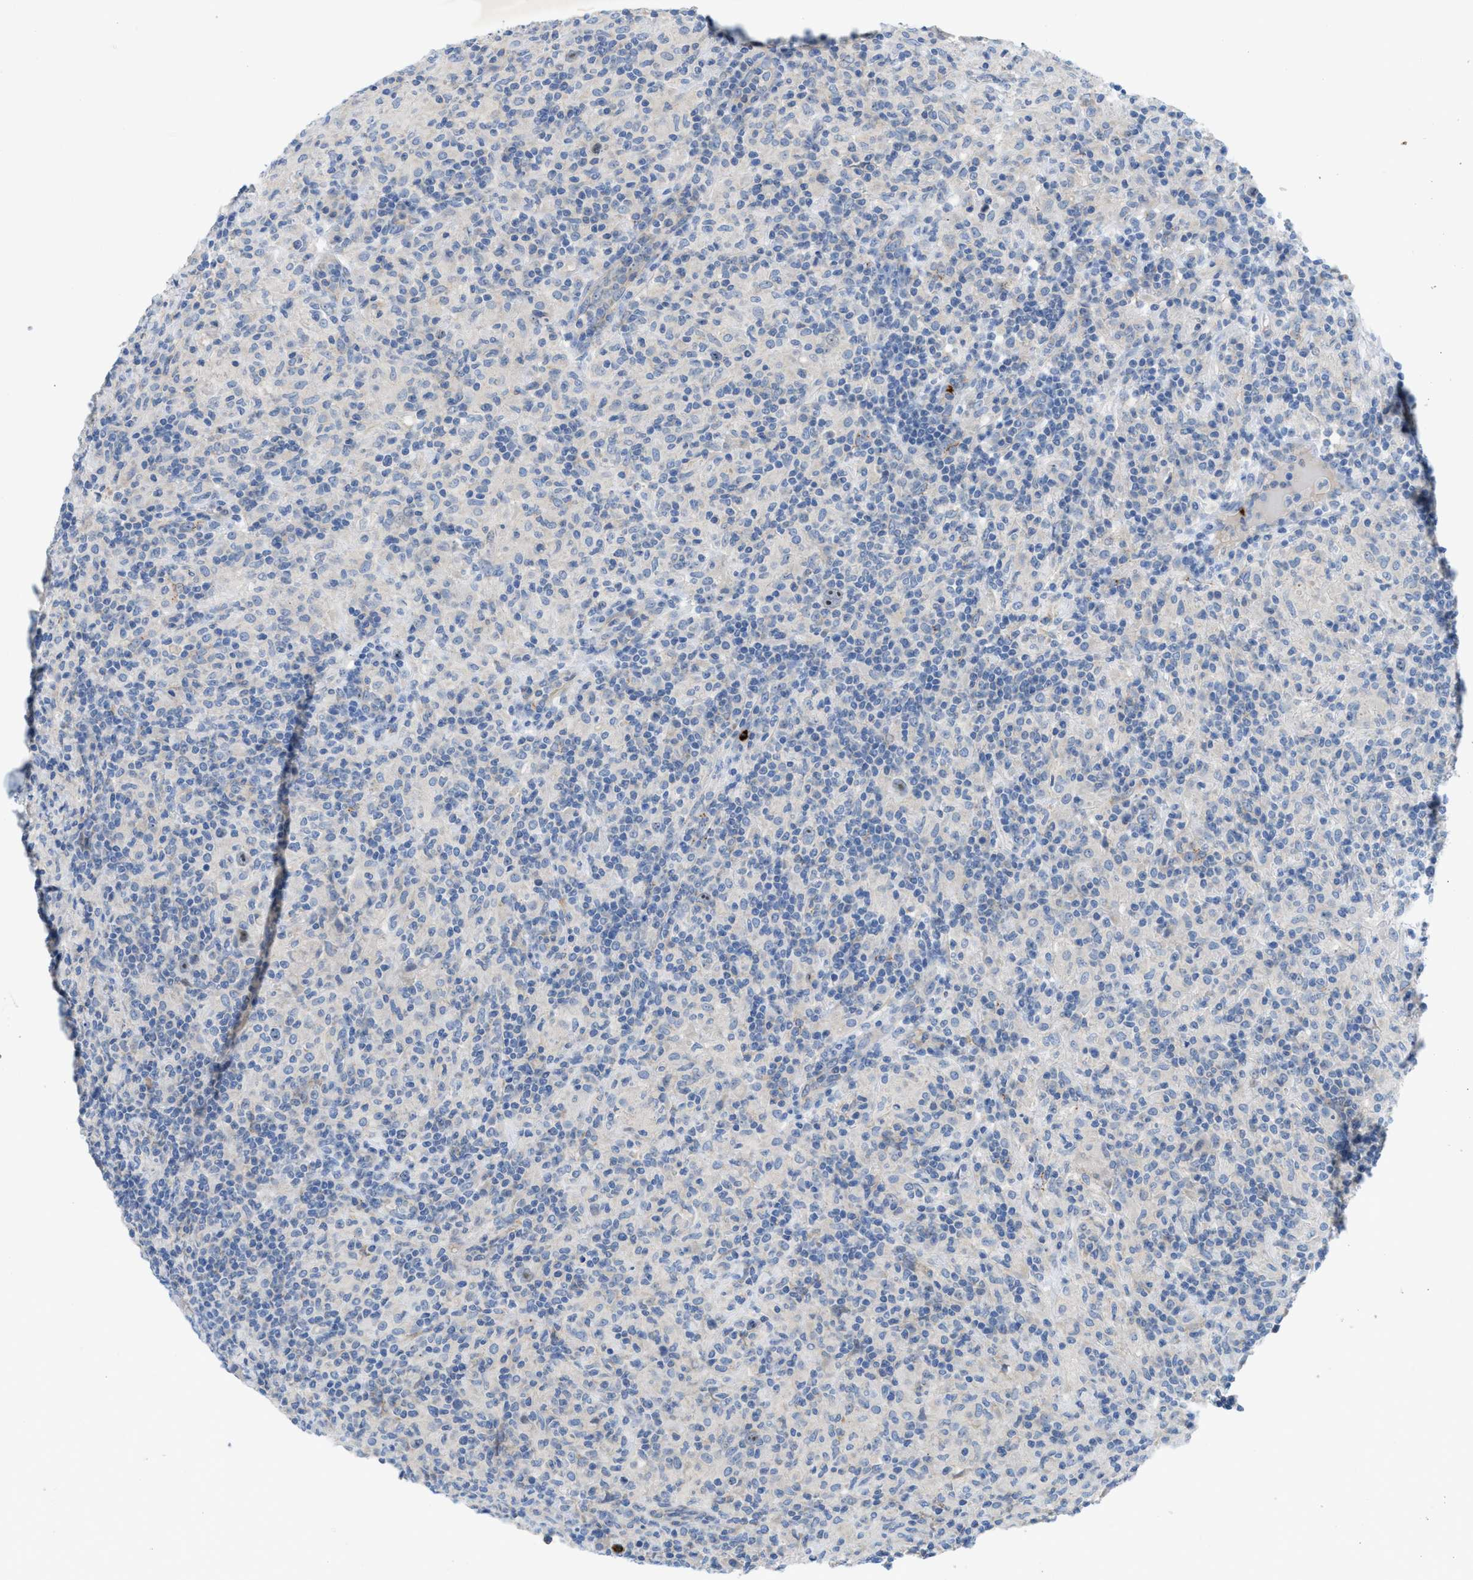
{"staining": {"intensity": "negative", "quantity": "none", "location": "none"}, "tissue": "lymphoma", "cell_type": "Tumor cells", "image_type": "cancer", "snomed": [{"axis": "morphology", "description": "Hodgkin's disease, NOS"}, {"axis": "topography", "description": "Lymph node"}], "caption": "Tumor cells are negative for protein expression in human lymphoma.", "gene": "CMTM1", "patient": {"sex": "male", "age": 70}}